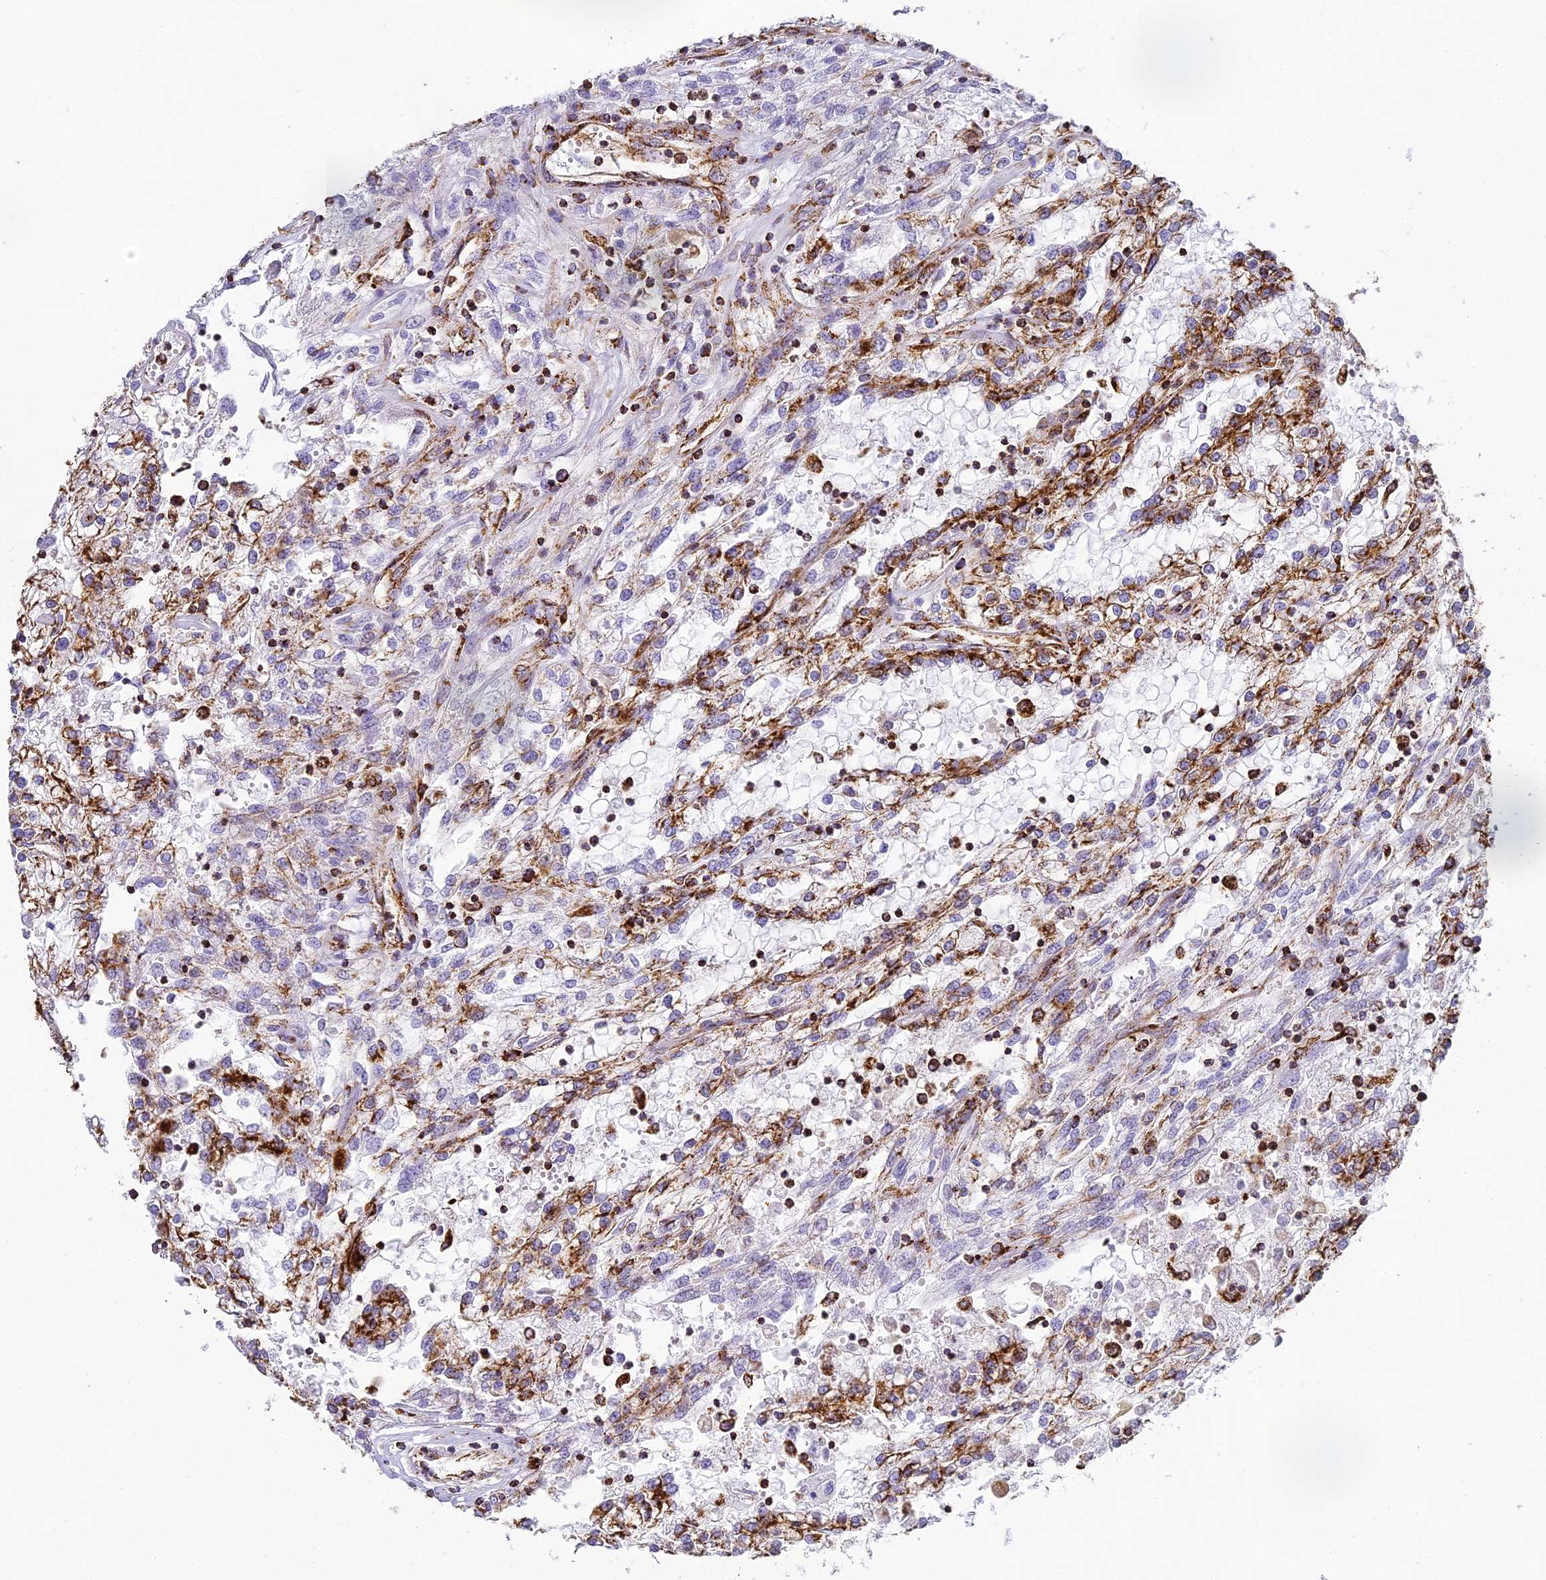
{"staining": {"intensity": "moderate", "quantity": ">75%", "location": "cytoplasmic/membranous"}, "tissue": "renal cancer", "cell_type": "Tumor cells", "image_type": "cancer", "snomed": [{"axis": "morphology", "description": "Adenocarcinoma, NOS"}, {"axis": "topography", "description": "Kidney"}], "caption": "This image exhibits renal cancer (adenocarcinoma) stained with immunohistochemistry to label a protein in brown. The cytoplasmic/membranous of tumor cells show moderate positivity for the protein. Nuclei are counter-stained blue.", "gene": "STK17A", "patient": {"sex": "female", "age": 52}}